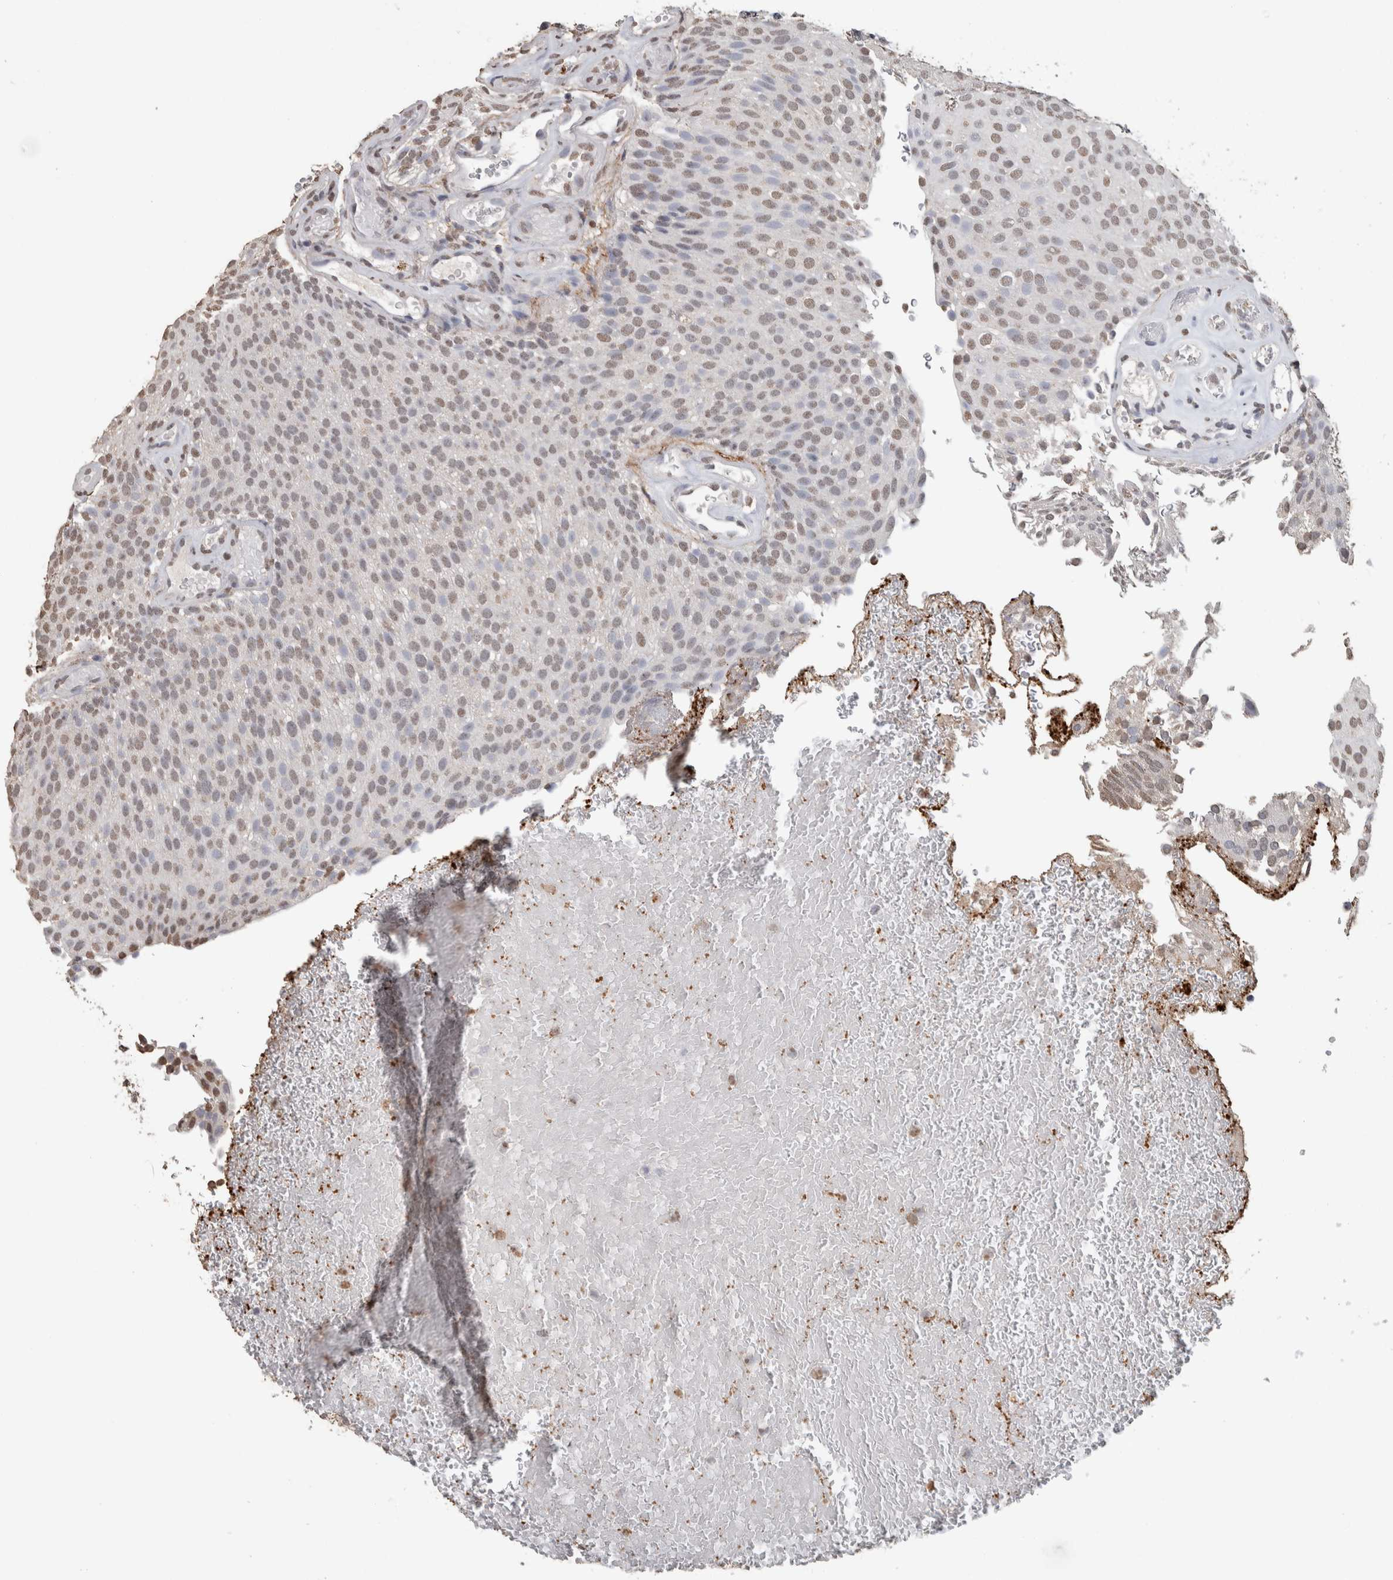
{"staining": {"intensity": "weak", "quantity": ">75%", "location": "nuclear"}, "tissue": "urothelial cancer", "cell_type": "Tumor cells", "image_type": "cancer", "snomed": [{"axis": "morphology", "description": "Urothelial carcinoma, Low grade"}, {"axis": "topography", "description": "Urinary bladder"}], "caption": "This is a micrograph of IHC staining of urothelial carcinoma (low-grade), which shows weak expression in the nuclear of tumor cells.", "gene": "LTBP1", "patient": {"sex": "male", "age": 78}}